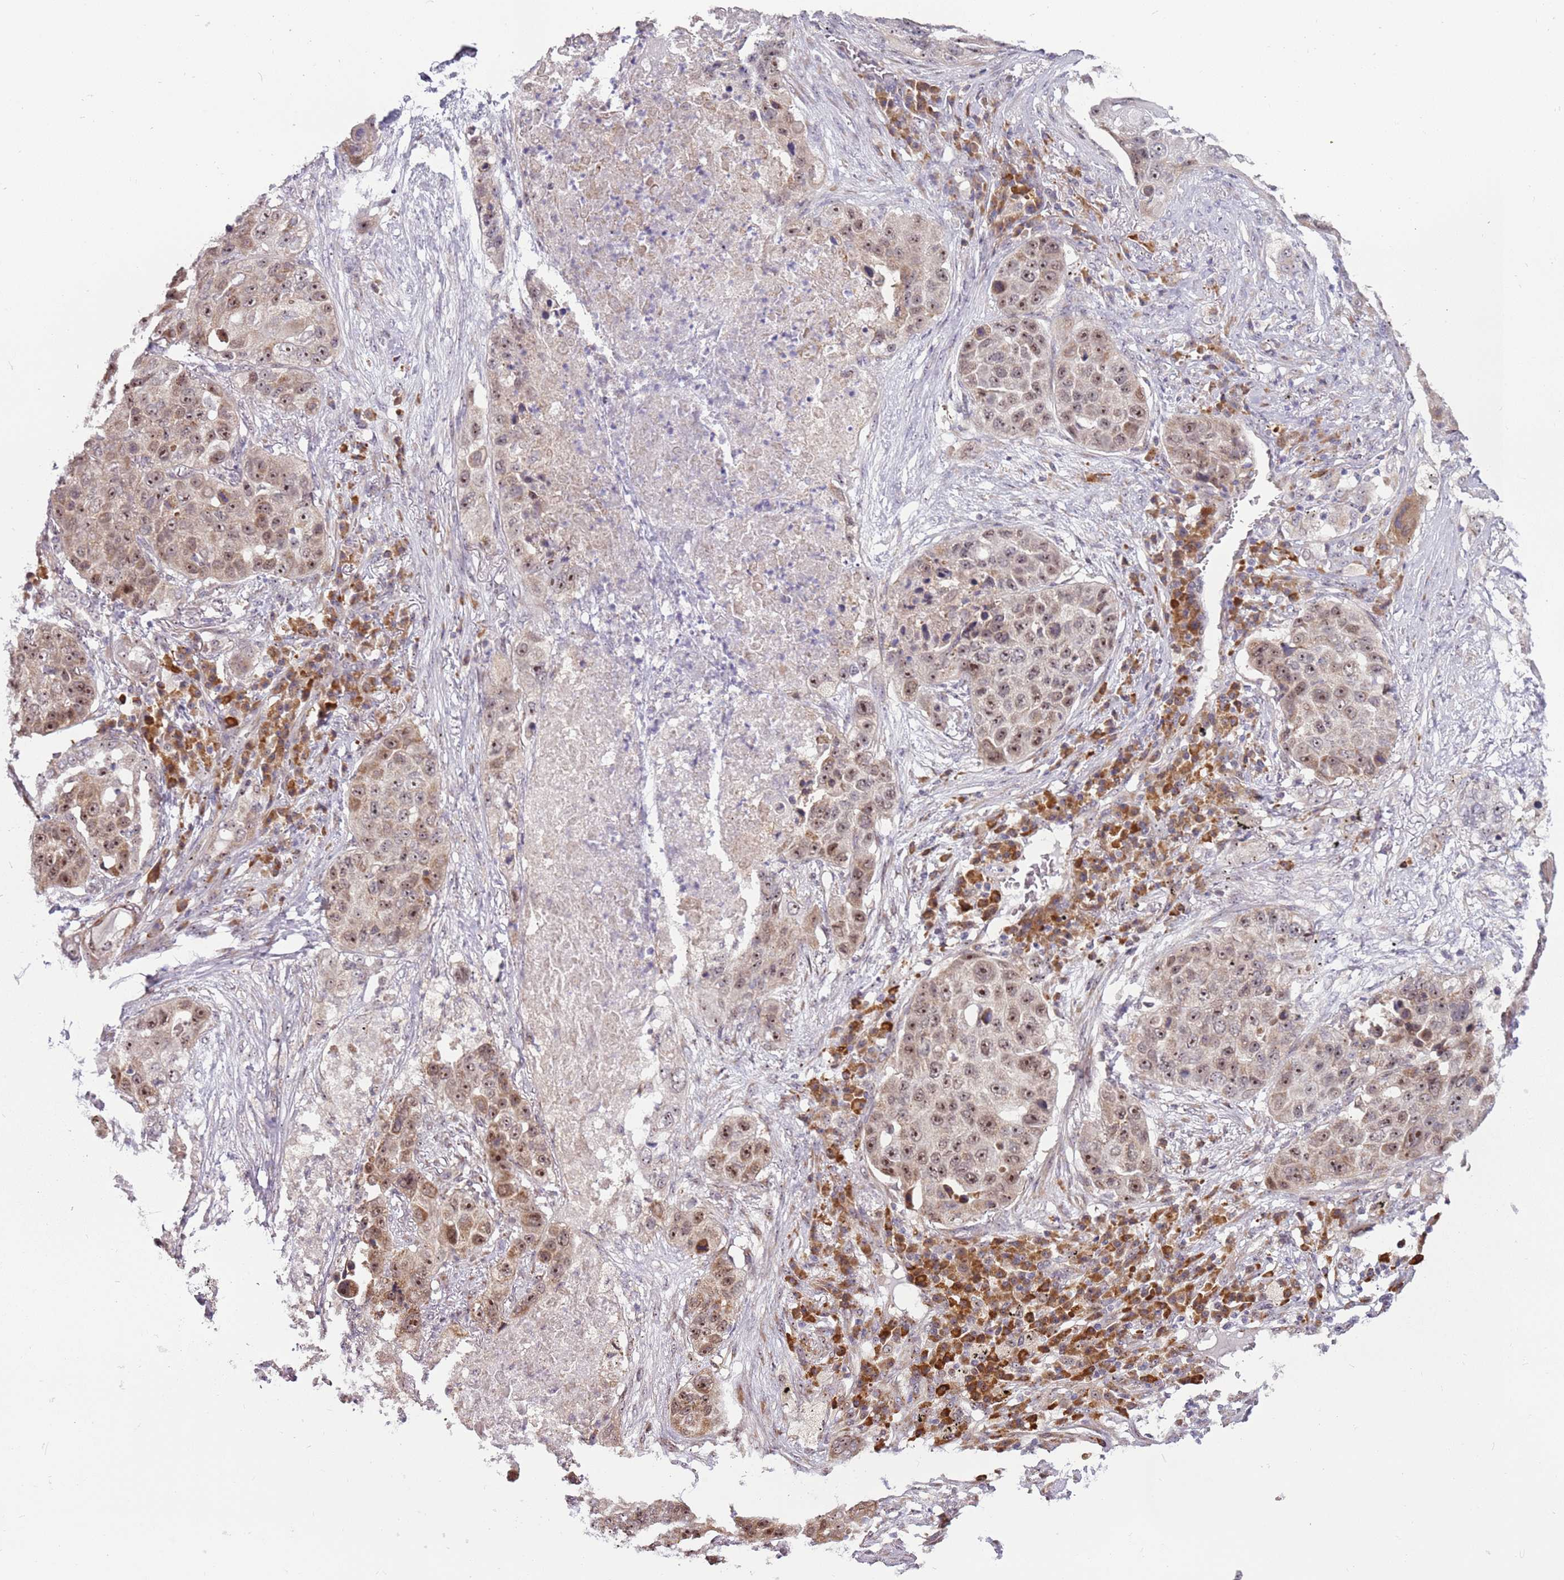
{"staining": {"intensity": "moderate", "quantity": ">75%", "location": "nuclear"}, "tissue": "lung cancer", "cell_type": "Tumor cells", "image_type": "cancer", "snomed": [{"axis": "morphology", "description": "Squamous cell carcinoma, NOS"}, {"axis": "topography", "description": "Lung"}], "caption": "An immunohistochemistry photomicrograph of tumor tissue is shown. Protein staining in brown shows moderate nuclear positivity in lung cancer (squamous cell carcinoma) within tumor cells.", "gene": "UCMA", "patient": {"sex": "female", "age": 63}}